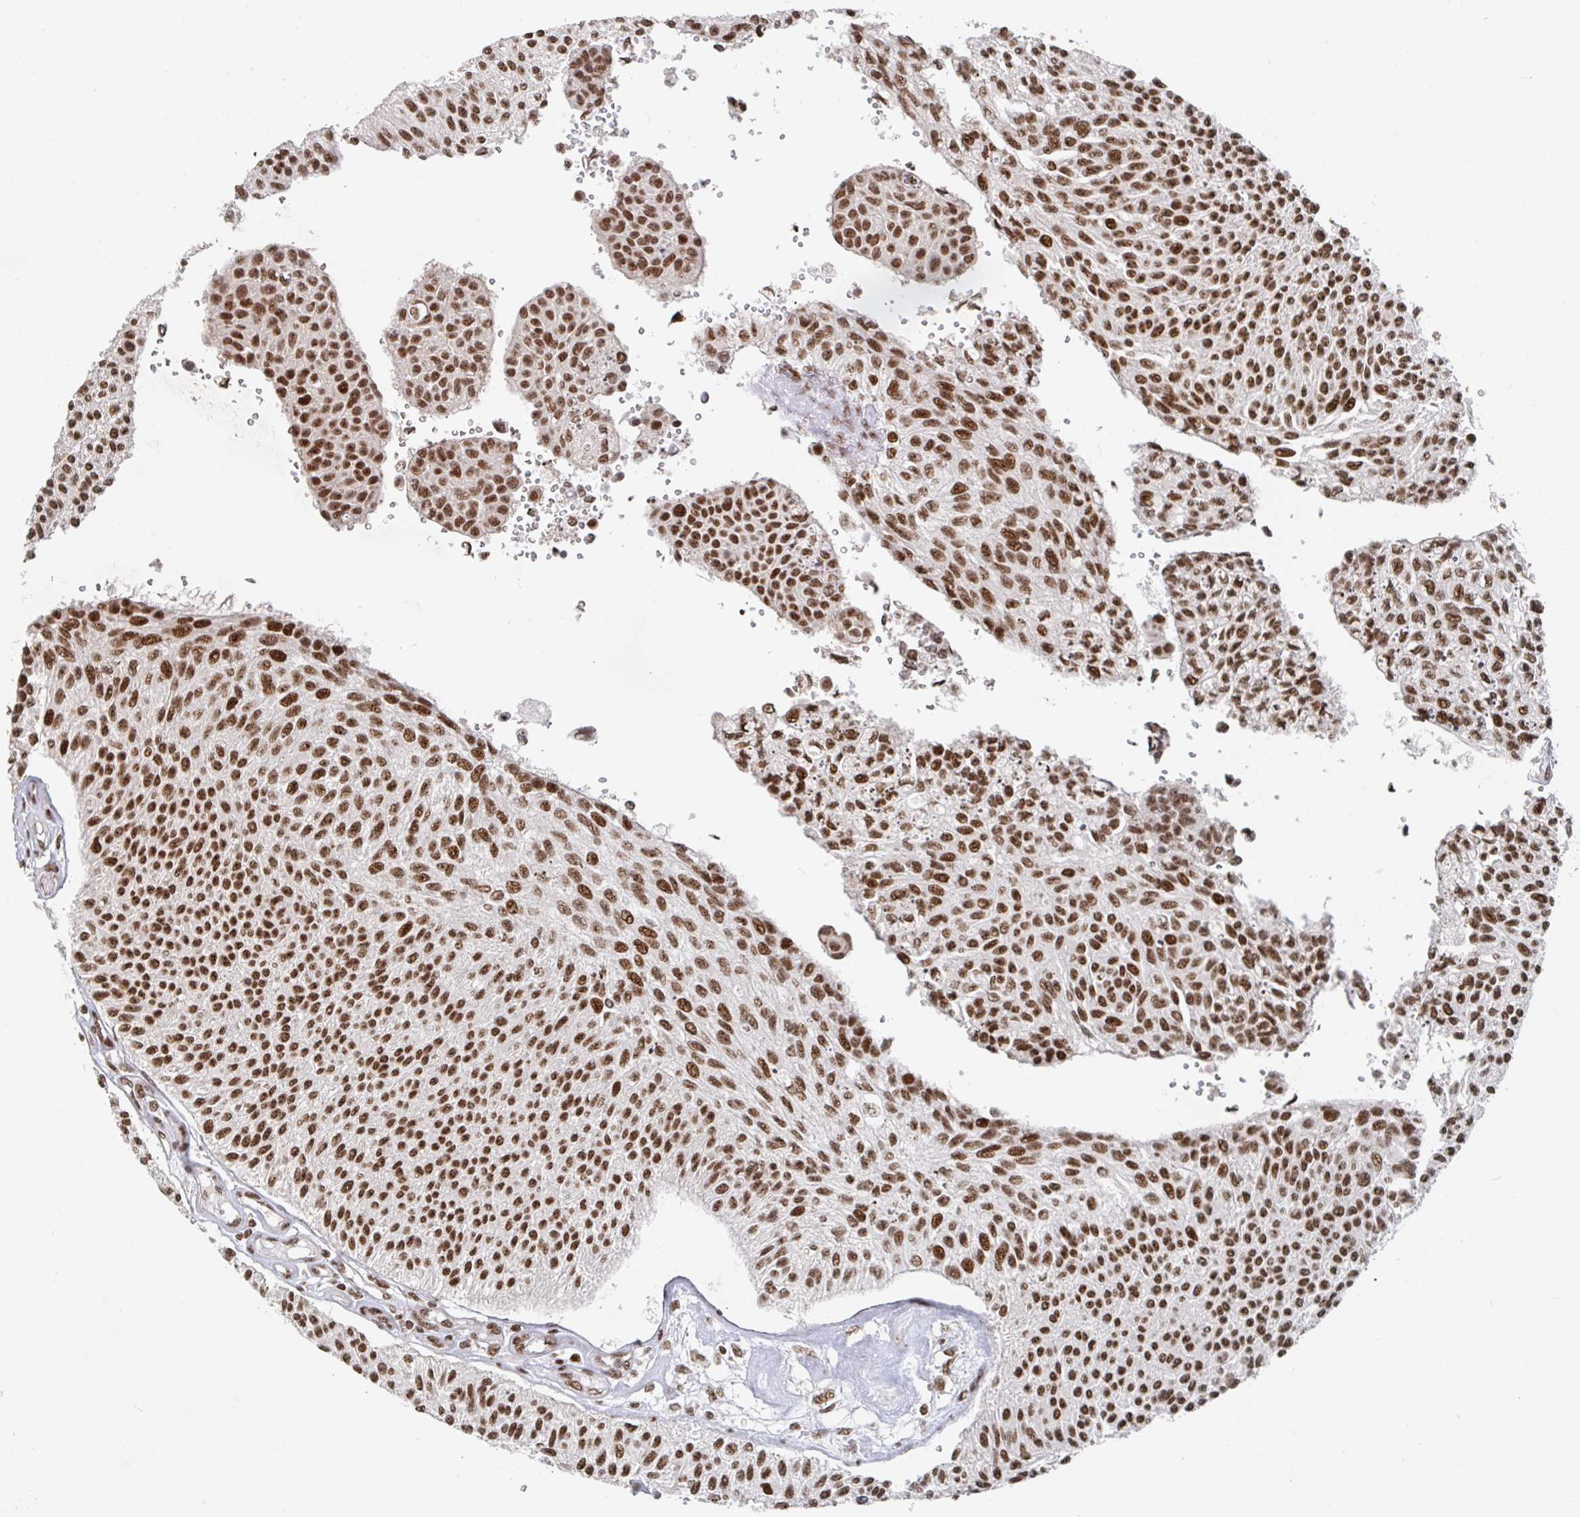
{"staining": {"intensity": "moderate", "quantity": ">75%", "location": "nuclear"}, "tissue": "urothelial cancer", "cell_type": "Tumor cells", "image_type": "cancer", "snomed": [{"axis": "morphology", "description": "Urothelial carcinoma, NOS"}, {"axis": "topography", "description": "Urinary bladder"}], "caption": "DAB immunohistochemical staining of transitional cell carcinoma exhibits moderate nuclear protein expression in approximately >75% of tumor cells.", "gene": "ZDHHC12", "patient": {"sex": "male", "age": 55}}